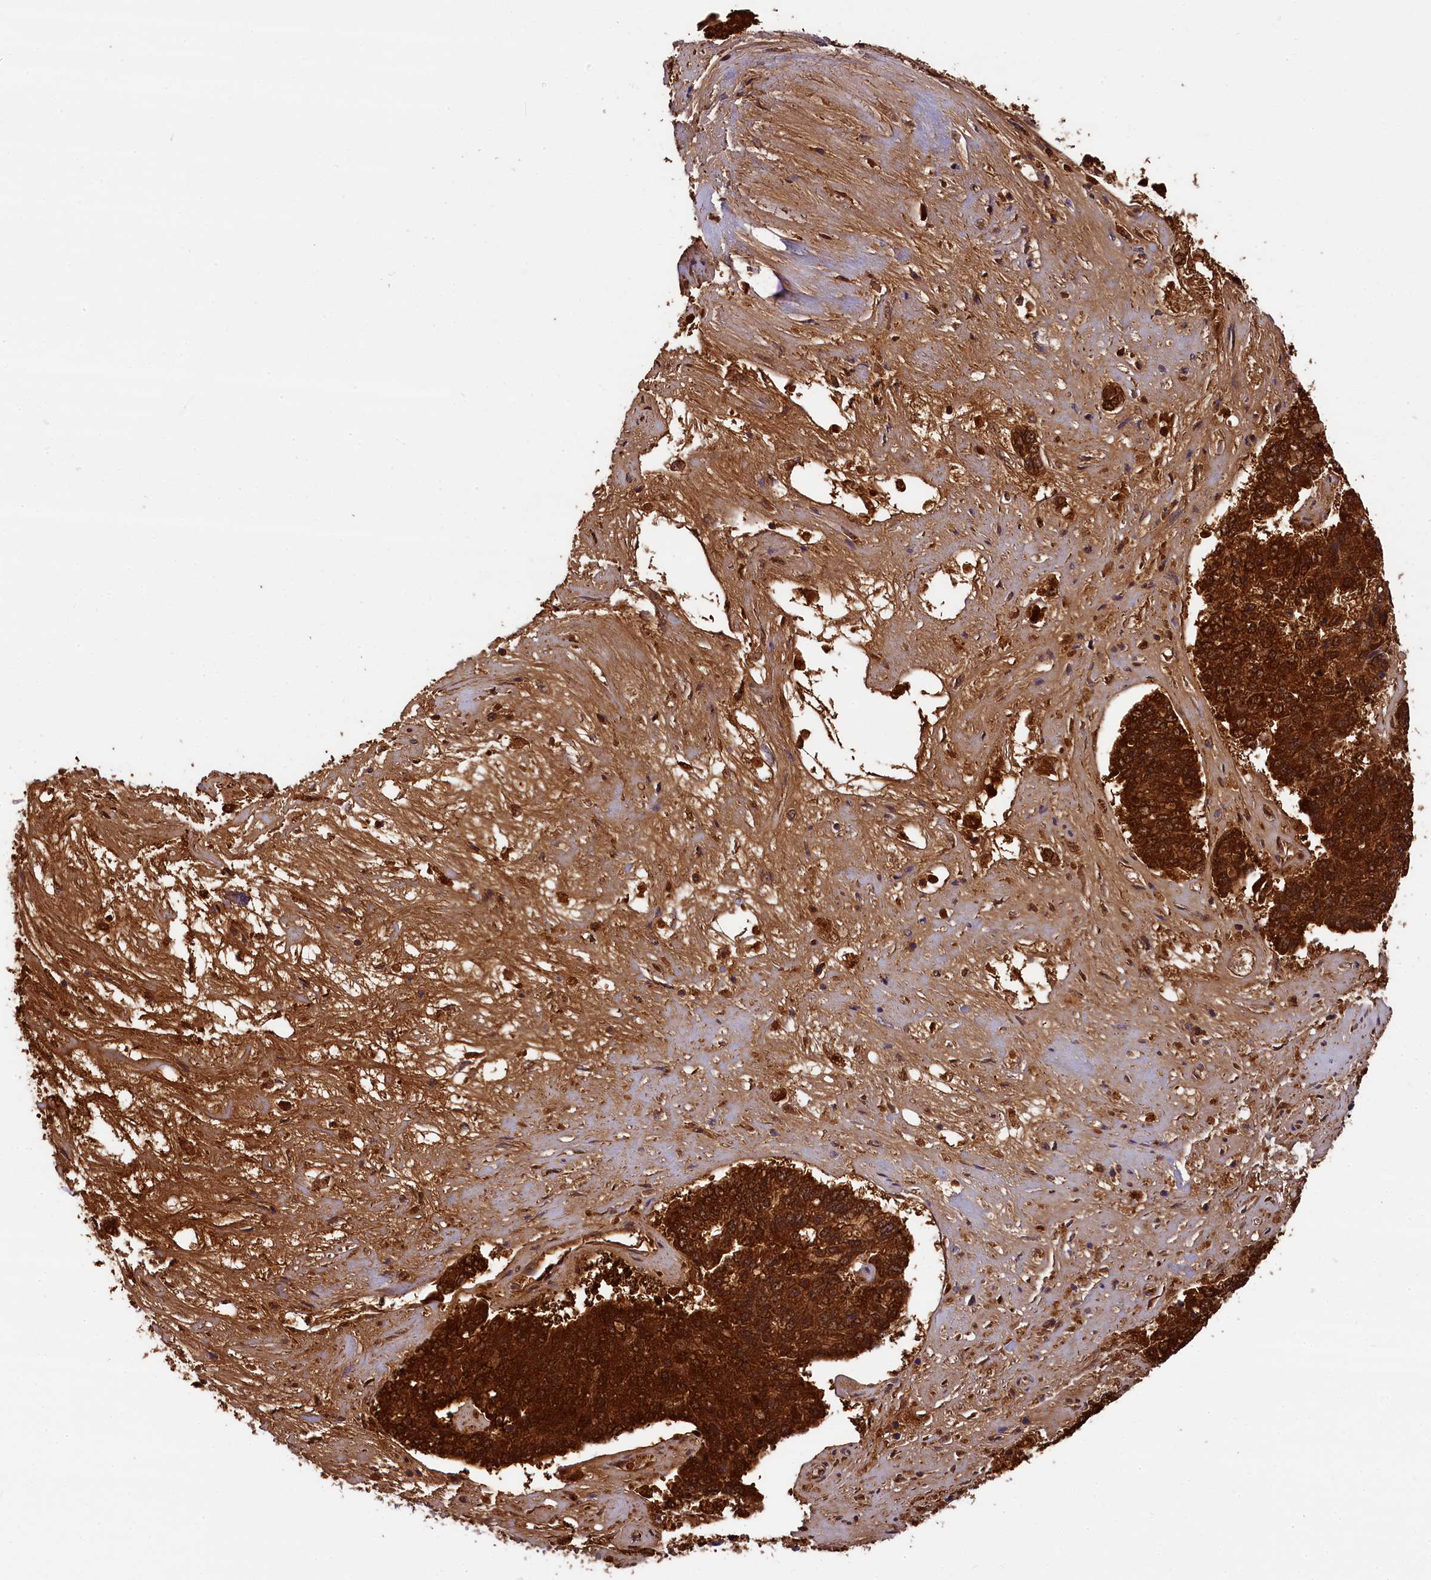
{"staining": {"intensity": "strong", "quantity": ">75%", "location": "cytoplasmic/membranous,nuclear"}, "tissue": "pancreatic cancer", "cell_type": "Tumor cells", "image_type": "cancer", "snomed": [{"axis": "morphology", "description": "Adenocarcinoma, NOS"}, {"axis": "topography", "description": "Pancreas"}], "caption": "Pancreatic adenocarcinoma stained with DAB IHC reveals high levels of strong cytoplasmic/membranous and nuclear positivity in approximately >75% of tumor cells.", "gene": "EIF6", "patient": {"sex": "male", "age": 50}}